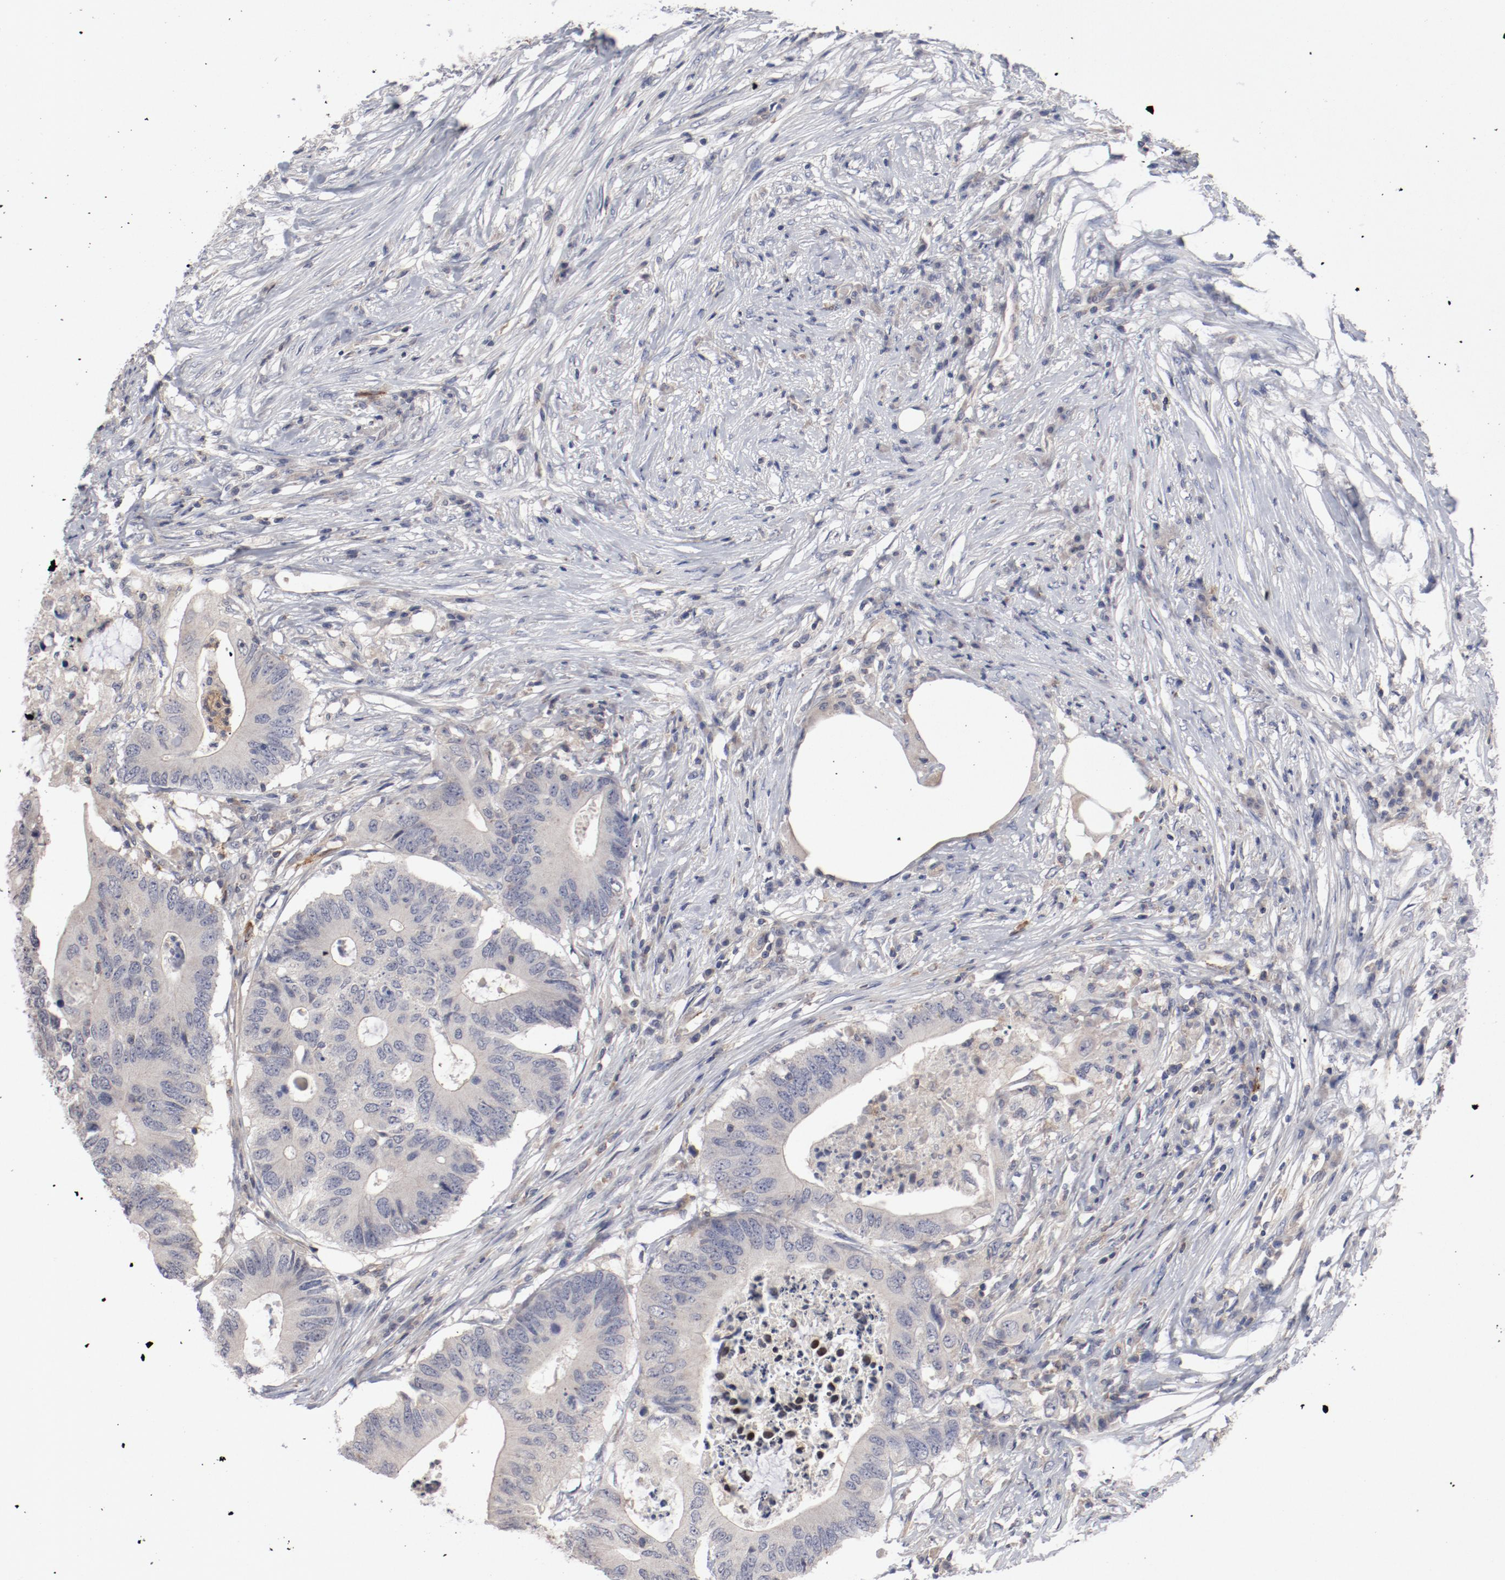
{"staining": {"intensity": "negative", "quantity": "none", "location": "none"}, "tissue": "colorectal cancer", "cell_type": "Tumor cells", "image_type": "cancer", "snomed": [{"axis": "morphology", "description": "Adenocarcinoma, NOS"}, {"axis": "topography", "description": "Colon"}], "caption": "Colorectal adenocarcinoma stained for a protein using immunohistochemistry (IHC) displays no staining tumor cells.", "gene": "CBL", "patient": {"sex": "male", "age": 71}}